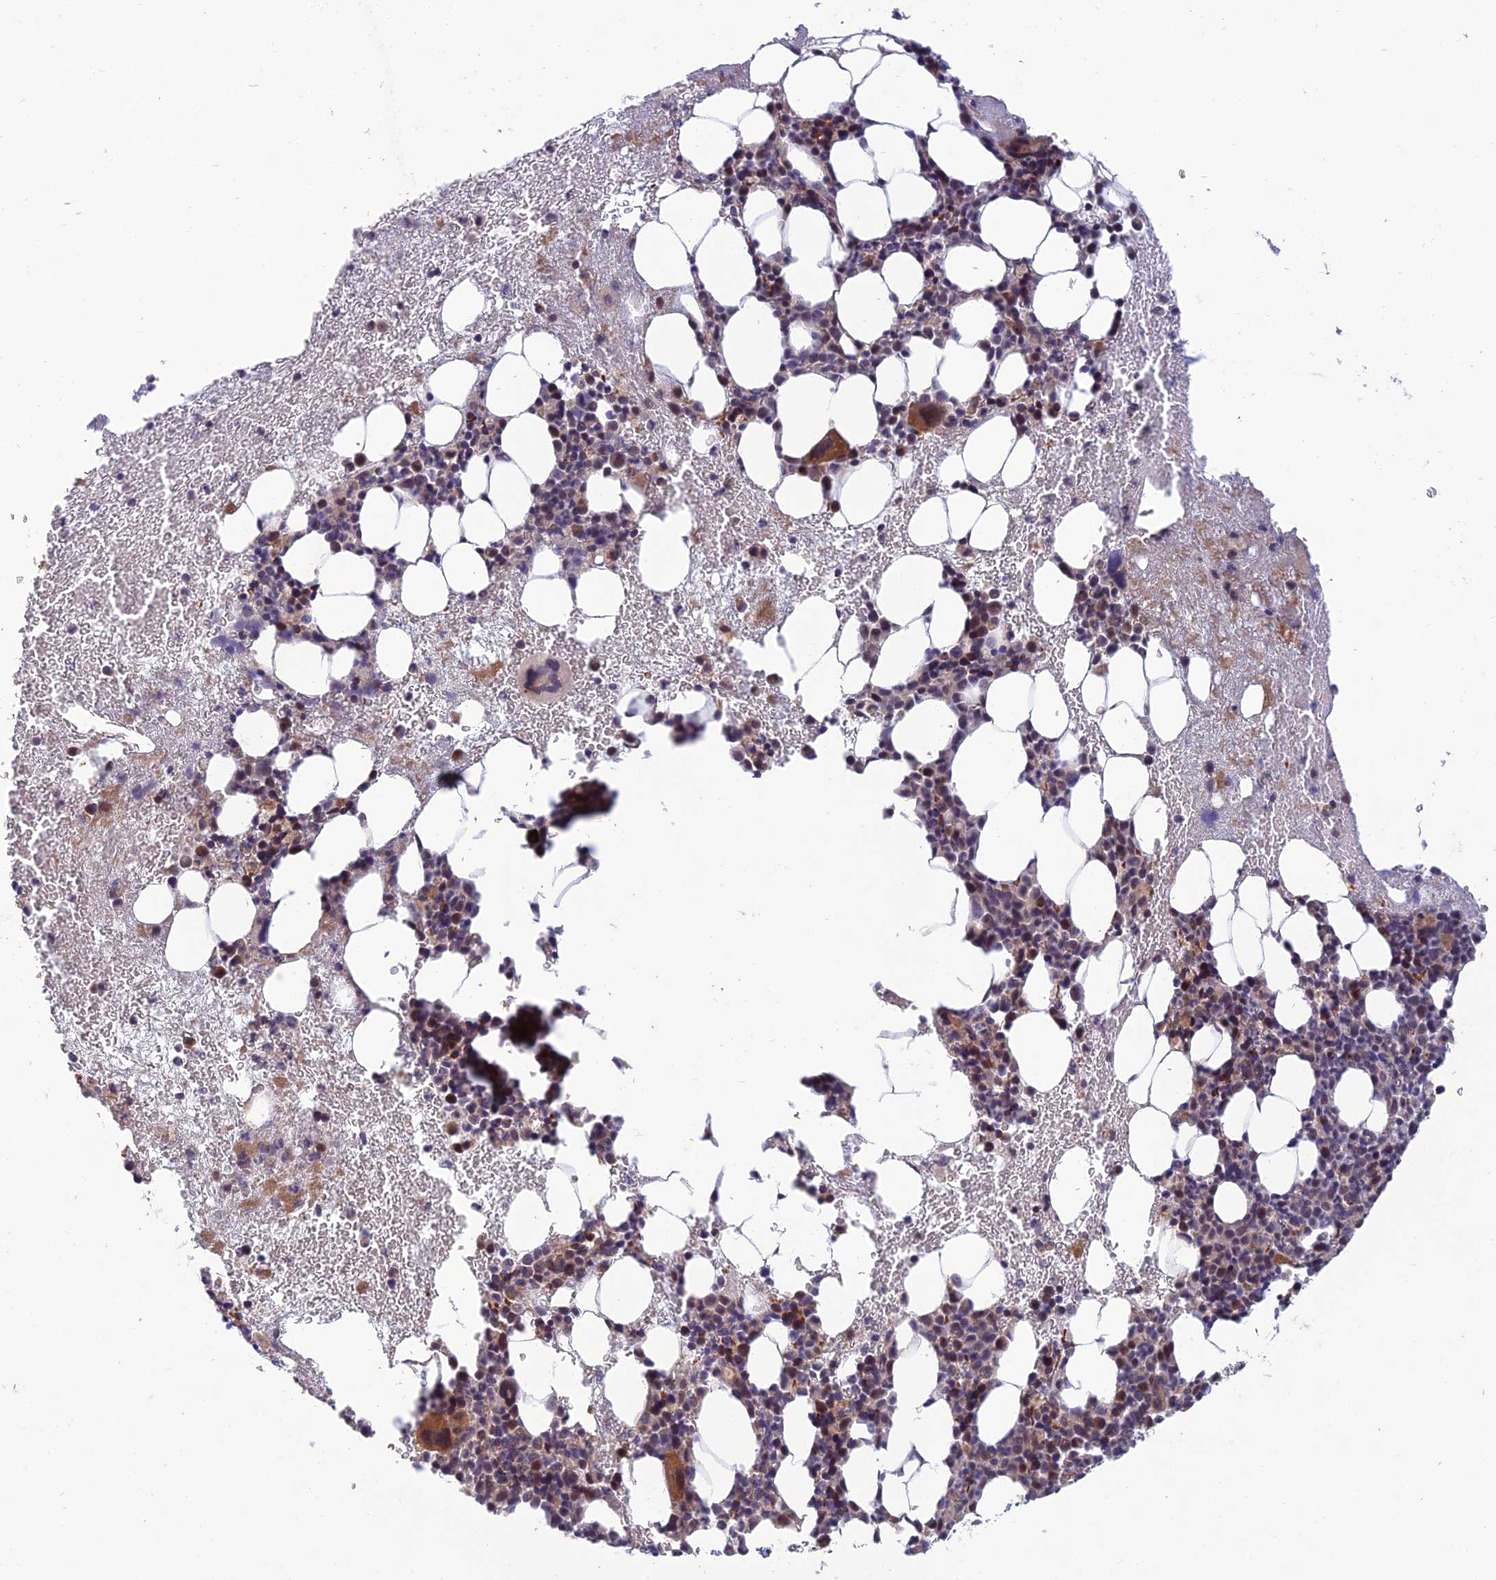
{"staining": {"intensity": "moderate", "quantity": "25%-75%", "location": "cytoplasmic/membranous,nuclear"}, "tissue": "bone marrow", "cell_type": "Hematopoietic cells", "image_type": "normal", "snomed": [{"axis": "morphology", "description": "Normal tissue, NOS"}, {"axis": "topography", "description": "Bone marrow"}], "caption": "Bone marrow was stained to show a protein in brown. There is medium levels of moderate cytoplasmic/membranous,nuclear positivity in about 25%-75% of hematopoietic cells. The staining was performed using DAB, with brown indicating positive protein expression. Nuclei are stained blue with hematoxylin.", "gene": "GIPC1", "patient": {"sex": "female", "age": 37}}